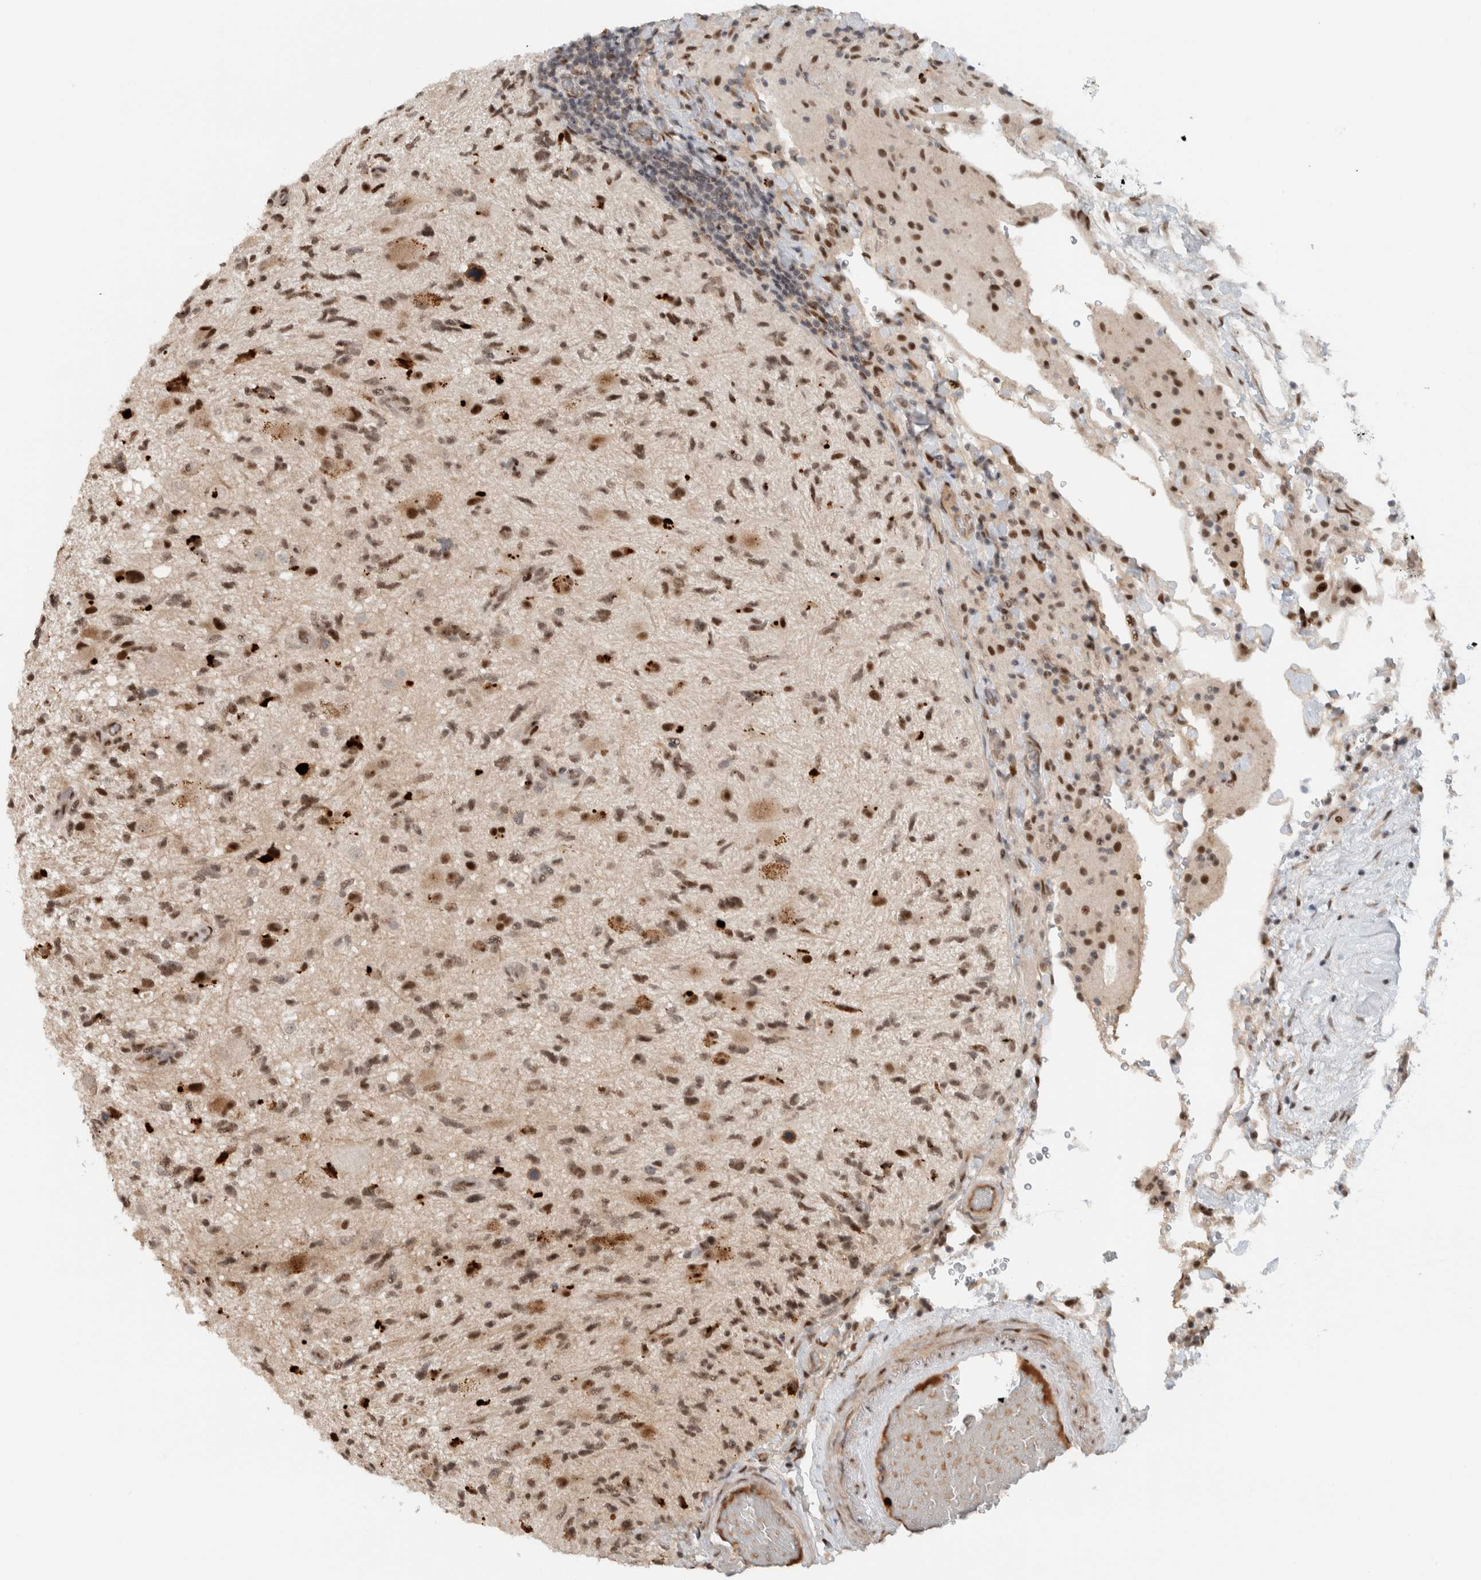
{"staining": {"intensity": "moderate", "quantity": ">75%", "location": "cytoplasmic/membranous,nuclear"}, "tissue": "glioma", "cell_type": "Tumor cells", "image_type": "cancer", "snomed": [{"axis": "morphology", "description": "Glioma, malignant, High grade"}, {"axis": "topography", "description": "Brain"}], "caption": "Immunohistochemical staining of malignant high-grade glioma reveals medium levels of moderate cytoplasmic/membranous and nuclear protein expression in about >75% of tumor cells. The protein is shown in brown color, while the nuclei are stained blue.", "gene": "ZFP91", "patient": {"sex": "male", "age": 33}}